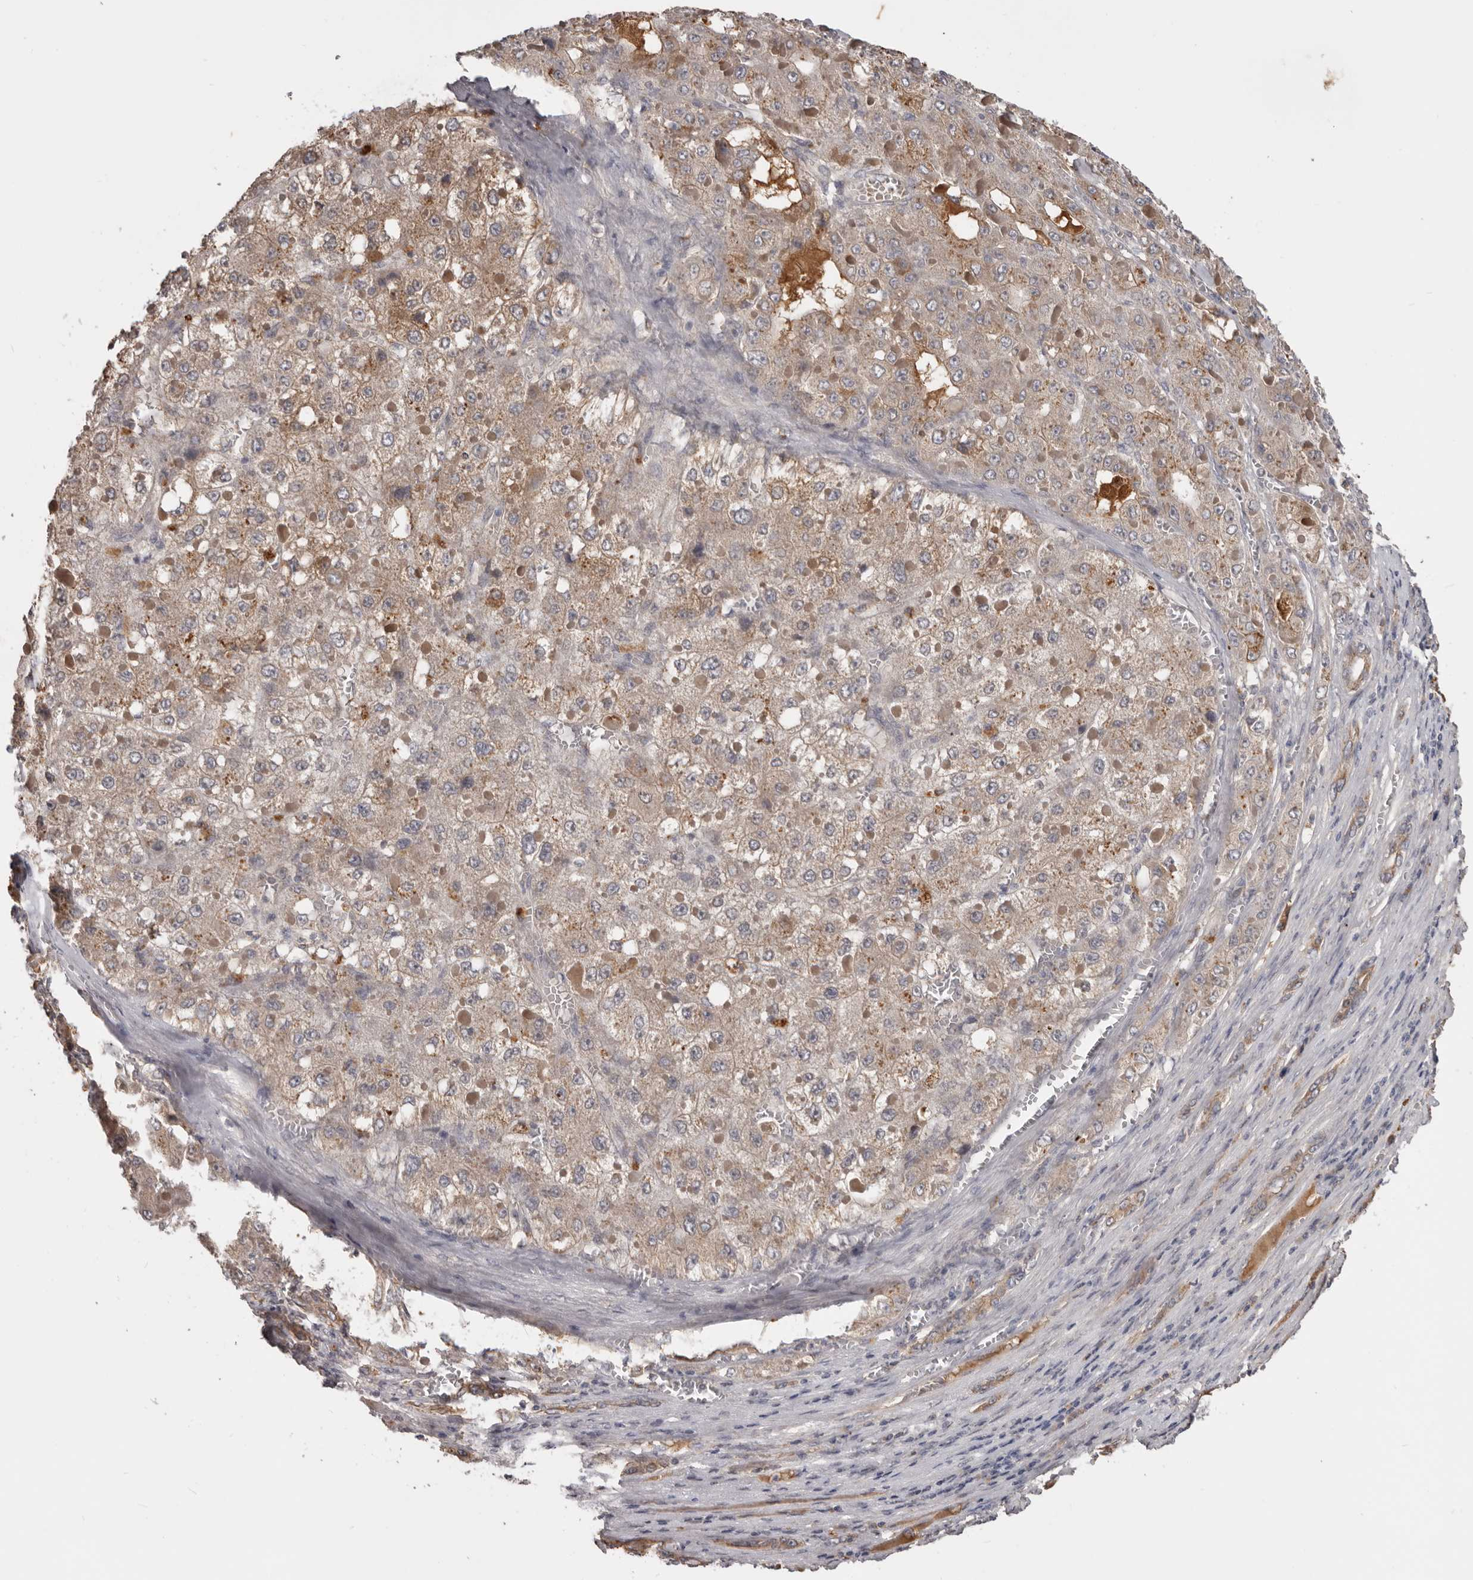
{"staining": {"intensity": "weak", "quantity": ">75%", "location": "cytoplasmic/membranous"}, "tissue": "liver cancer", "cell_type": "Tumor cells", "image_type": "cancer", "snomed": [{"axis": "morphology", "description": "Carcinoma, Hepatocellular, NOS"}, {"axis": "topography", "description": "Liver"}], "caption": "A brown stain labels weak cytoplasmic/membranous staining of a protein in human liver hepatocellular carcinoma tumor cells. Nuclei are stained in blue.", "gene": "NMUR1", "patient": {"sex": "female", "age": 73}}